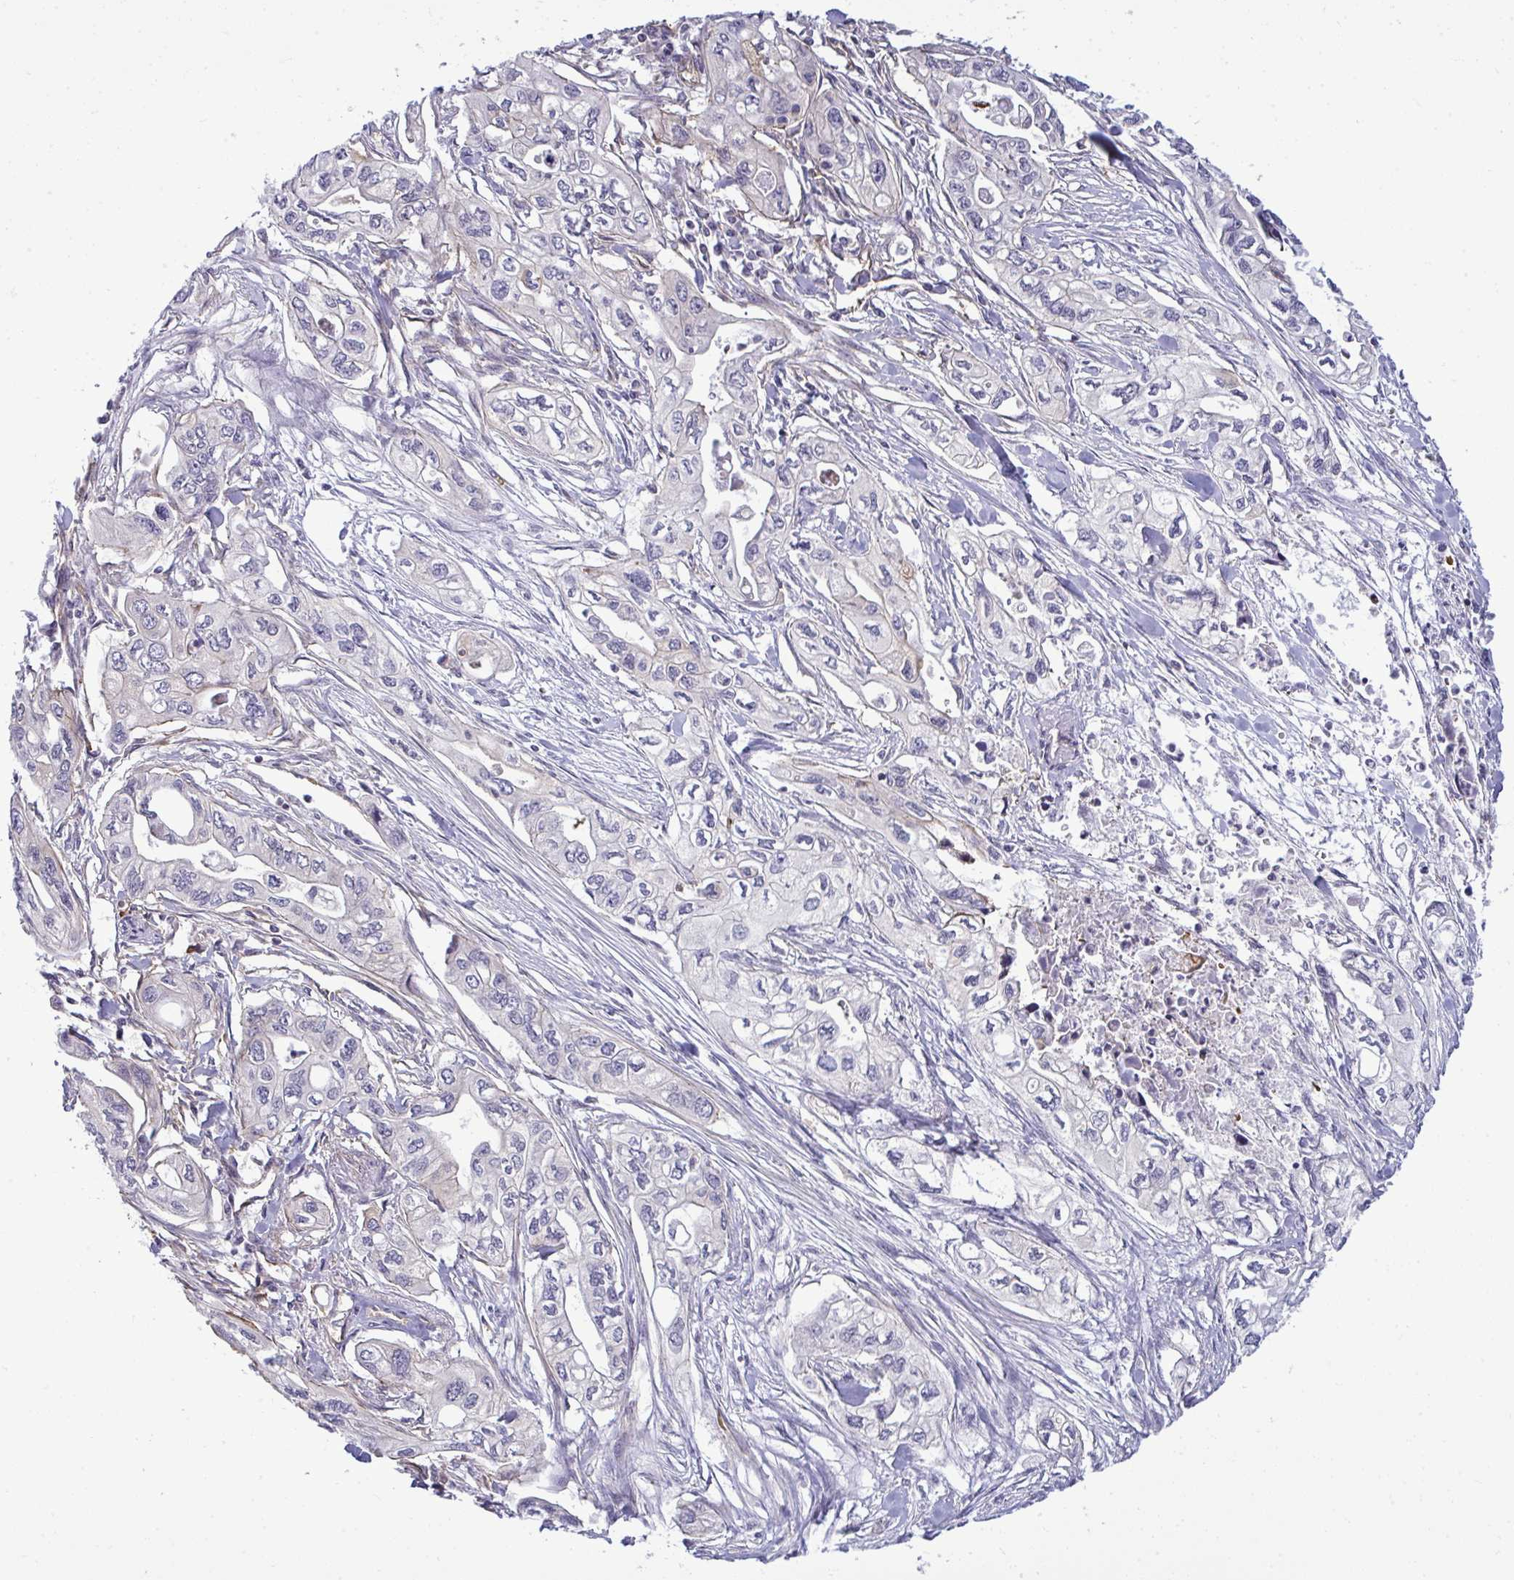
{"staining": {"intensity": "negative", "quantity": "none", "location": "none"}, "tissue": "pancreatic cancer", "cell_type": "Tumor cells", "image_type": "cancer", "snomed": [{"axis": "morphology", "description": "Adenocarcinoma, NOS"}, {"axis": "topography", "description": "Pancreas"}], "caption": "Histopathology image shows no protein staining in tumor cells of adenocarcinoma (pancreatic) tissue.", "gene": "FUT10", "patient": {"sex": "male", "age": 68}}